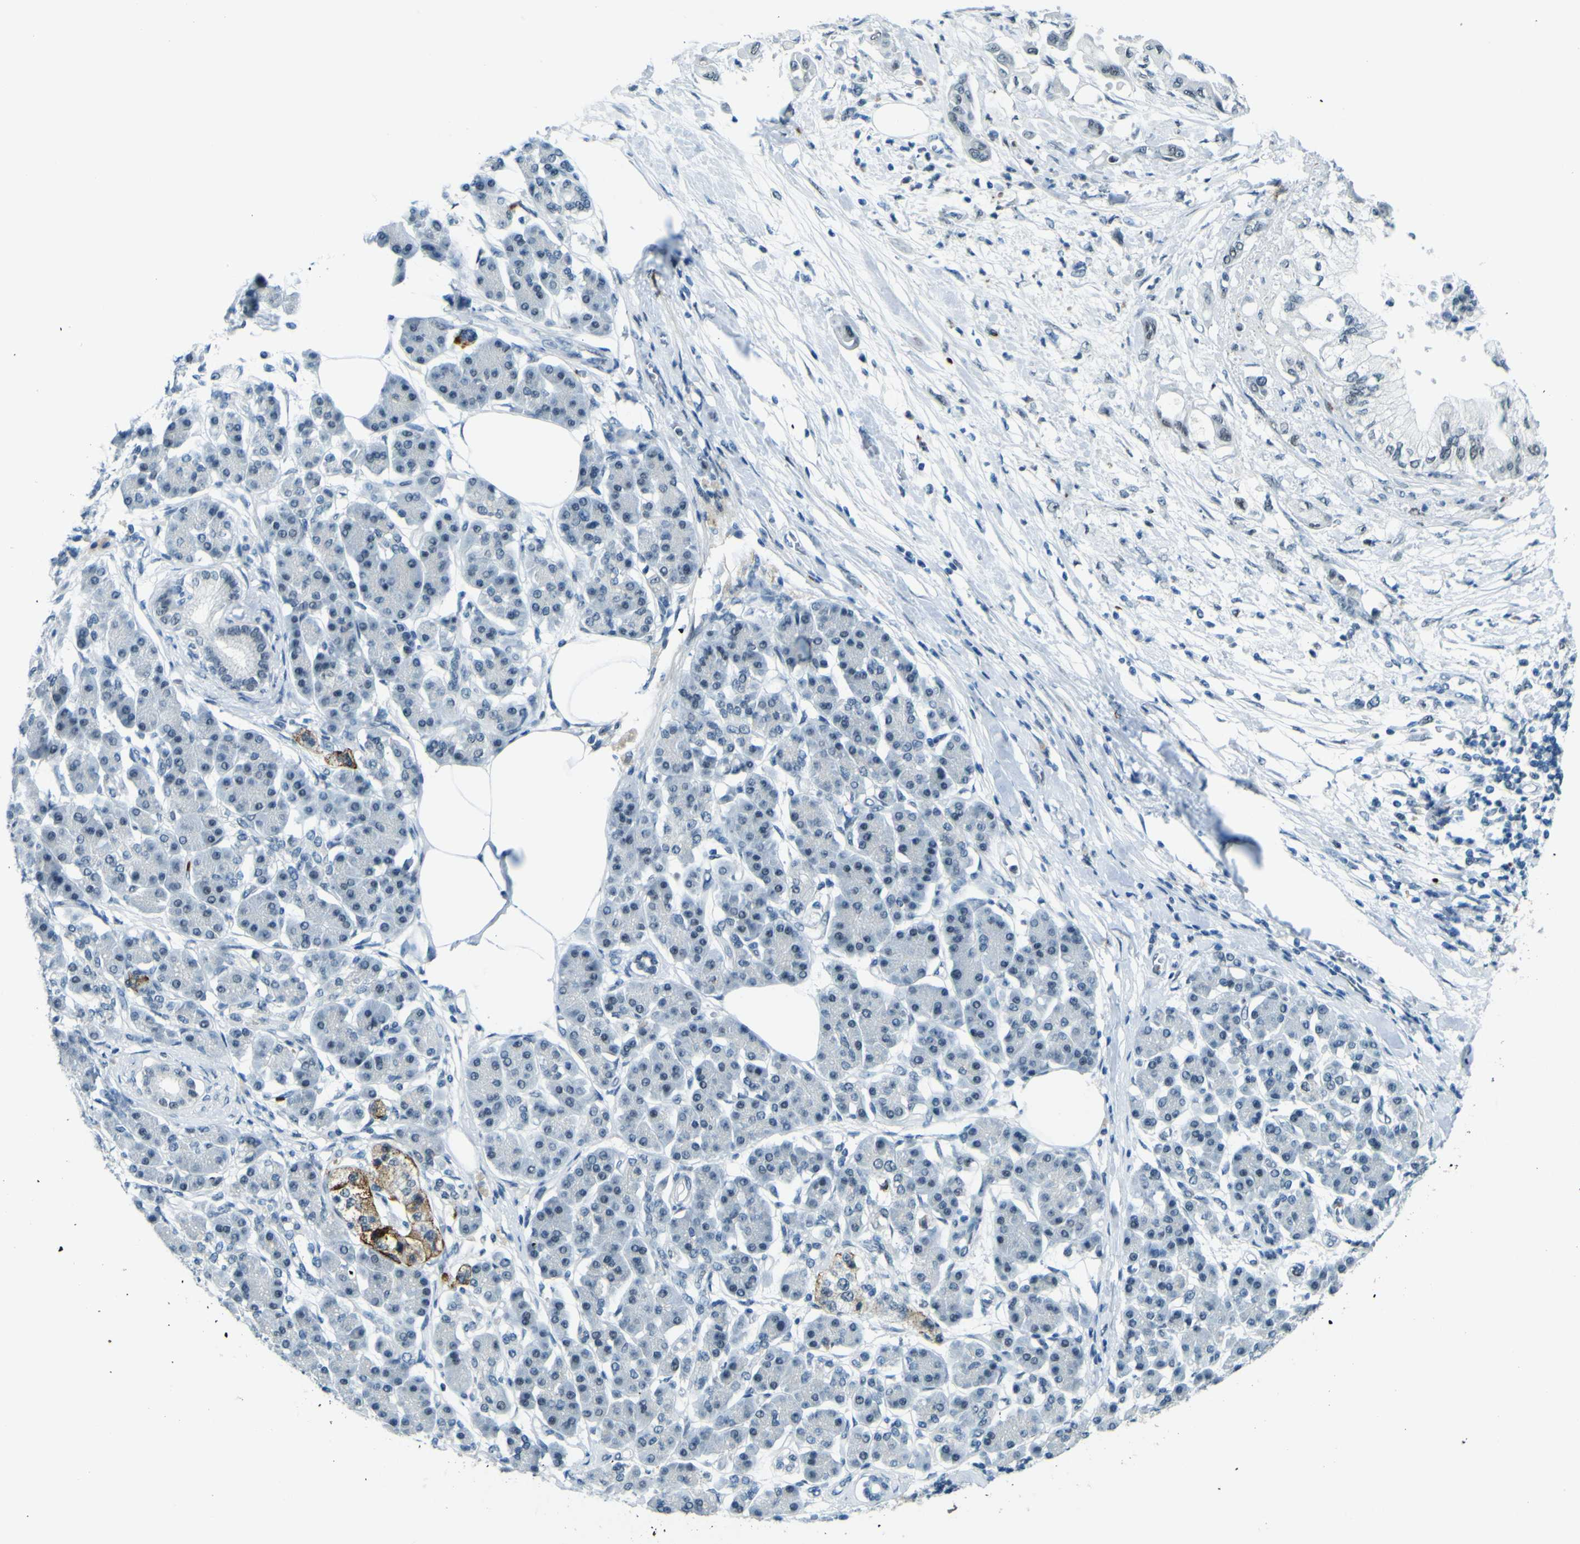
{"staining": {"intensity": "negative", "quantity": "none", "location": "none"}, "tissue": "pancreatic cancer", "cell_type": "Tumor cells", "image_type": "cancer", "snomed": [{"axis": "morphology", "description": "Adenocarcinoma, NOS"}, {"axis": "morphology", "description": "Adenocarcinoma, metastatic, NOS"}, {"axis": "topography", "description": "Lymph node"}, {"axis": "topography", "description": "Pancreas"}, {"axis": "topography", "description": "Duodenum"}], "caption": "Immunohistochemical staining of pancreatic cancer demonstrates no significant positivity in tumor cells.", "gene": "CEBPG", "patient": {"sex": "female", "age": 64}}